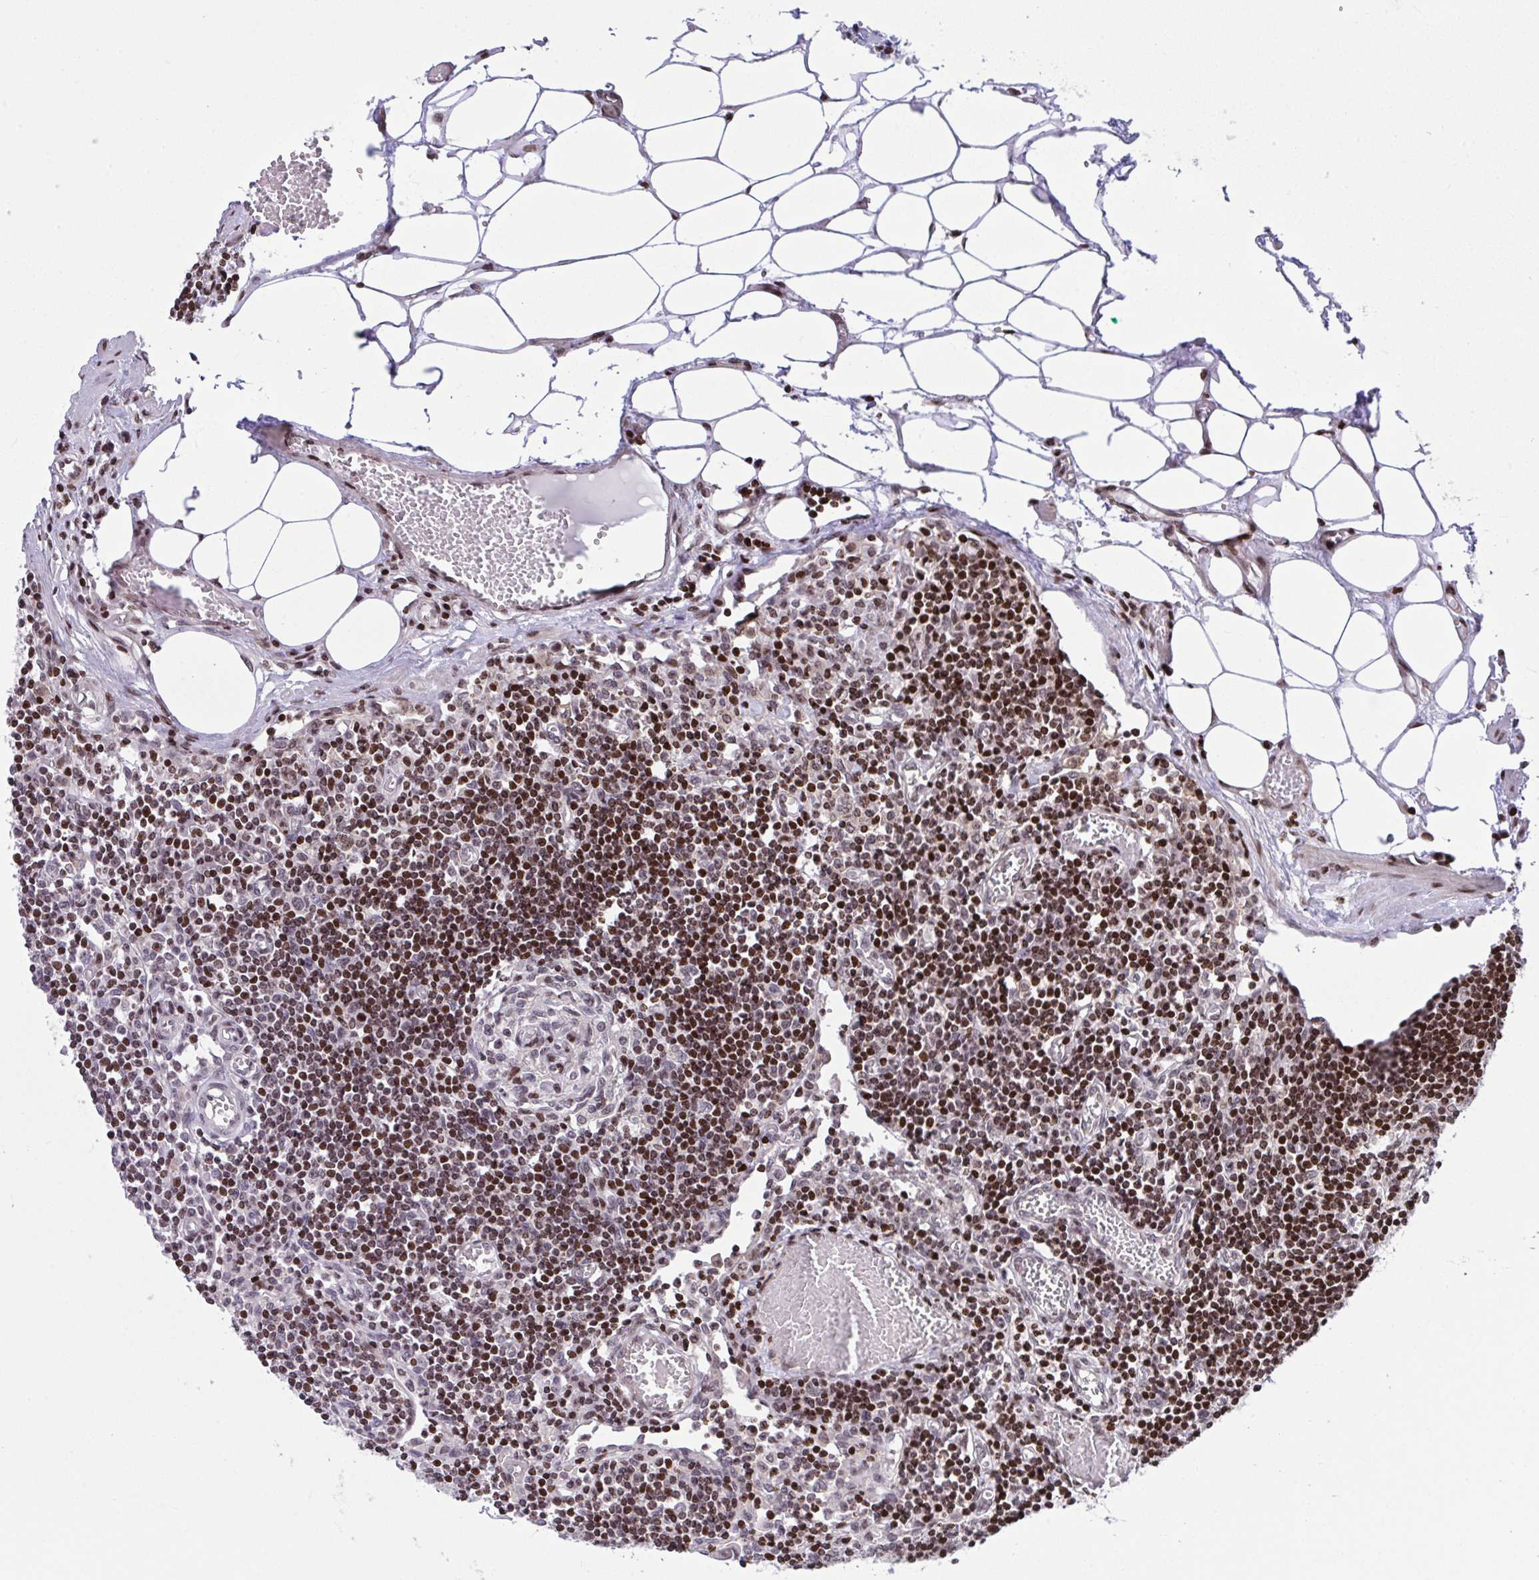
{"staining": {"intensity": "moderate", "quantity": "<25%", "location": "nuclear"}, "tissue": "lymph node", "cell_type": "Germinal center cells", "image_type": "normal", "snomed": [{"axis": "morphology", "description": "Normal tissue, NOS"}, {"axis": "topography", "description": "Lymph node"}], "caption": "Immunohistochemical staining of unremarkable human lymph node shows <25% levels of moderate nuclear protein staining in about <25% of germinal center cells. (brown staining indicates protein expression, while blue staining denotes nuclei).", "gene": "RAPGEF5", "patient": {"sex": "male", "age": 66}}